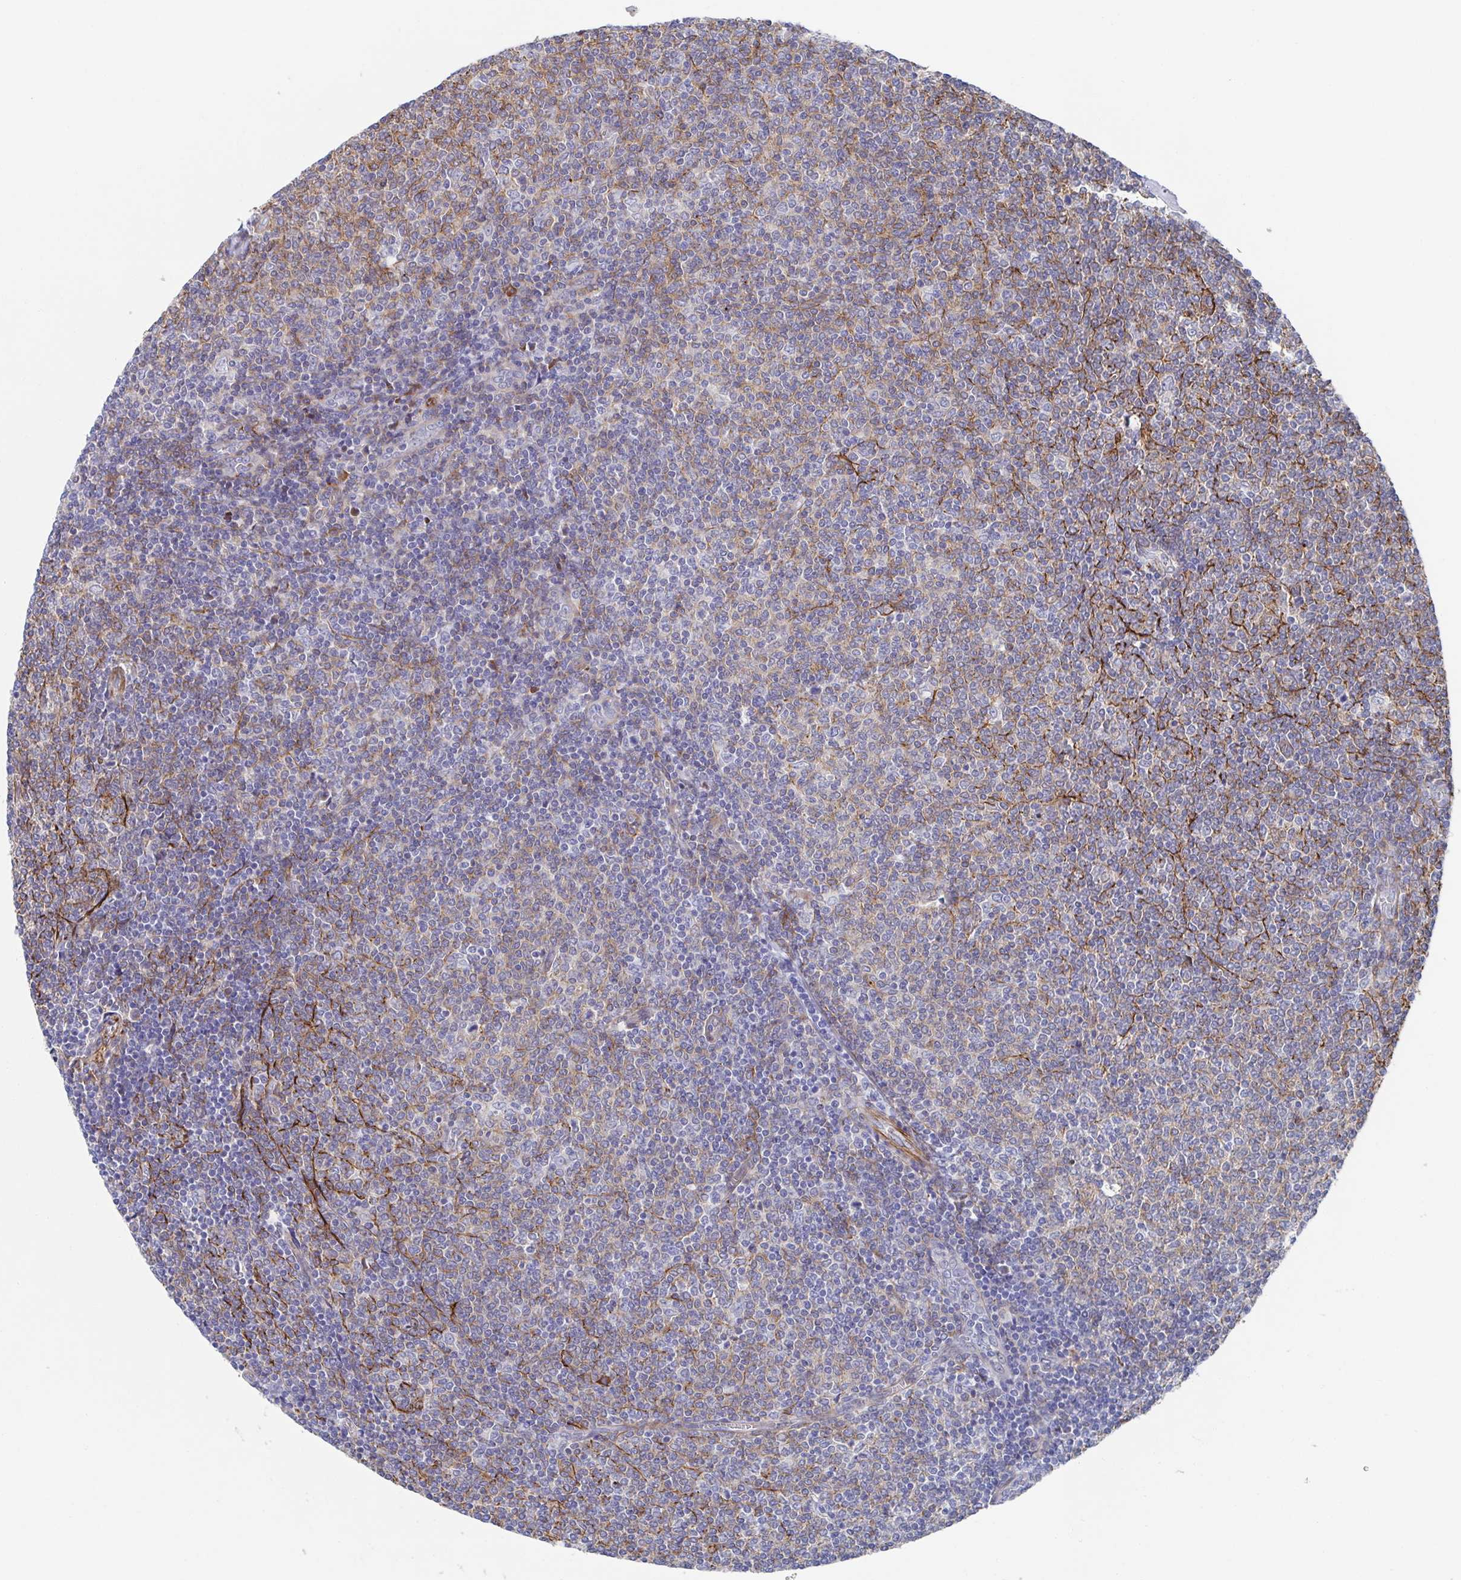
{"staining": {"intensity": "moderate", "quantity": "25%-75%", "location": "cytoplasmic/membranous"}, "tissue": "lymphoma", "cell_type": "Tumor cells", "image_type": "cancer", "snomed": [{"axis": "morphology", "description": "Malignant lymphoma, non-Hodgkin's type, Low grade"}, {"axis": "topography", "description": "Lymph node"}], "caption": "The image shows a brown stain indicating the presence of a protein in the cytoplasmic/membranous of tumor cells in low-grade malignant lymphoma, non-Hodgkin's type.", "gene": "KLC3", "patient": {"sex": "male", "age": 52}}